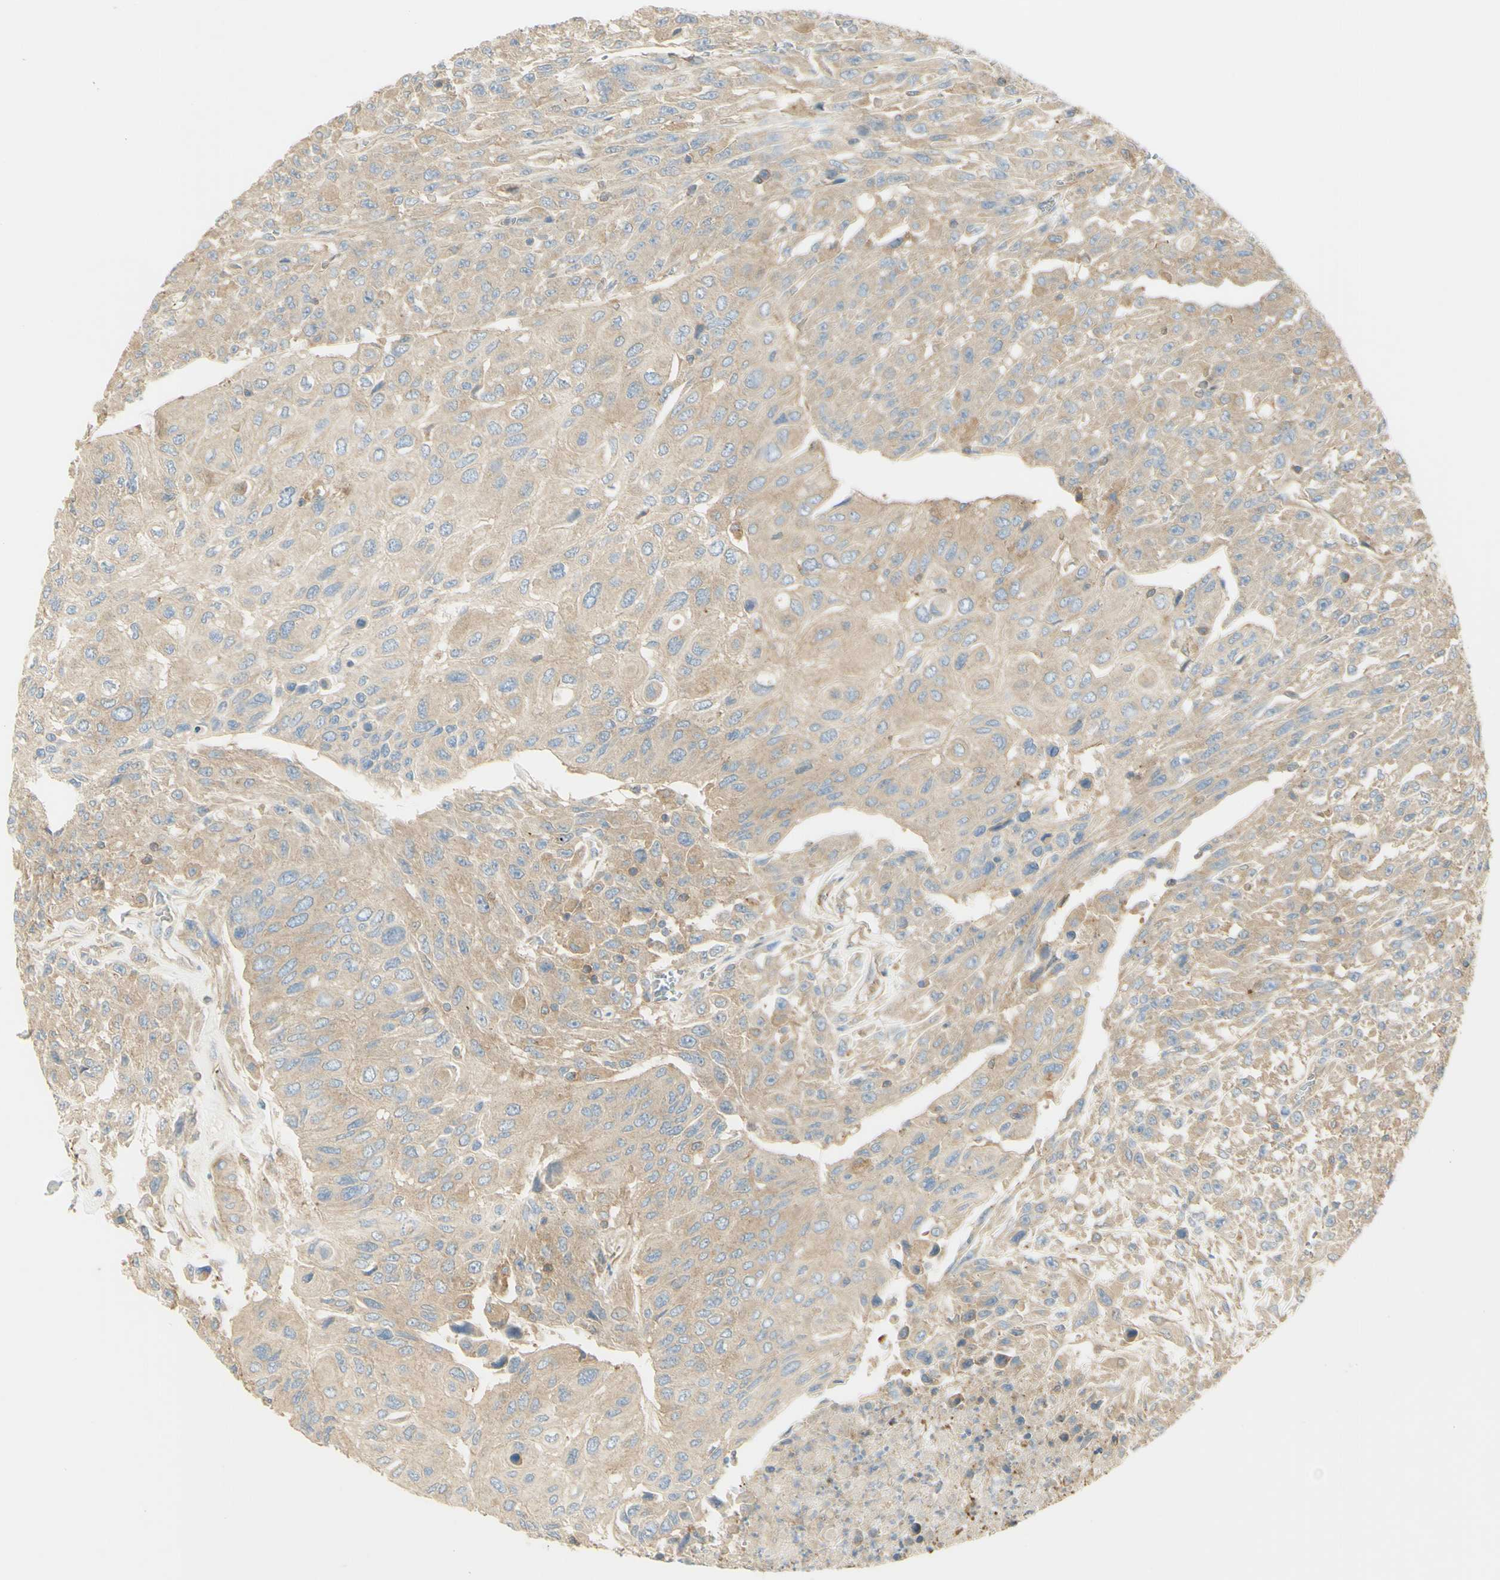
{"staining": {"intensity": "moderate", "quantity": ">75%", "location": "cytoplasmic/membranous"}, "tissue": "urothelial cancer", "cell_type": "Tumor cells", "image_type": "cancer", "snomed": [{"axis": "morphology", "description": "Urothelial carcinoma, High grade"}, {"axis": "topography", "description": "Urinary bladder"}], "caption": "About >75% of tumor cells in urothelial cancer display moderate cytoplasmic/membranous protein staining as visualized by brown immunohistochemical staining.", "gene": "IKBKG", "patient": {"sex": "male", "age": 66}}